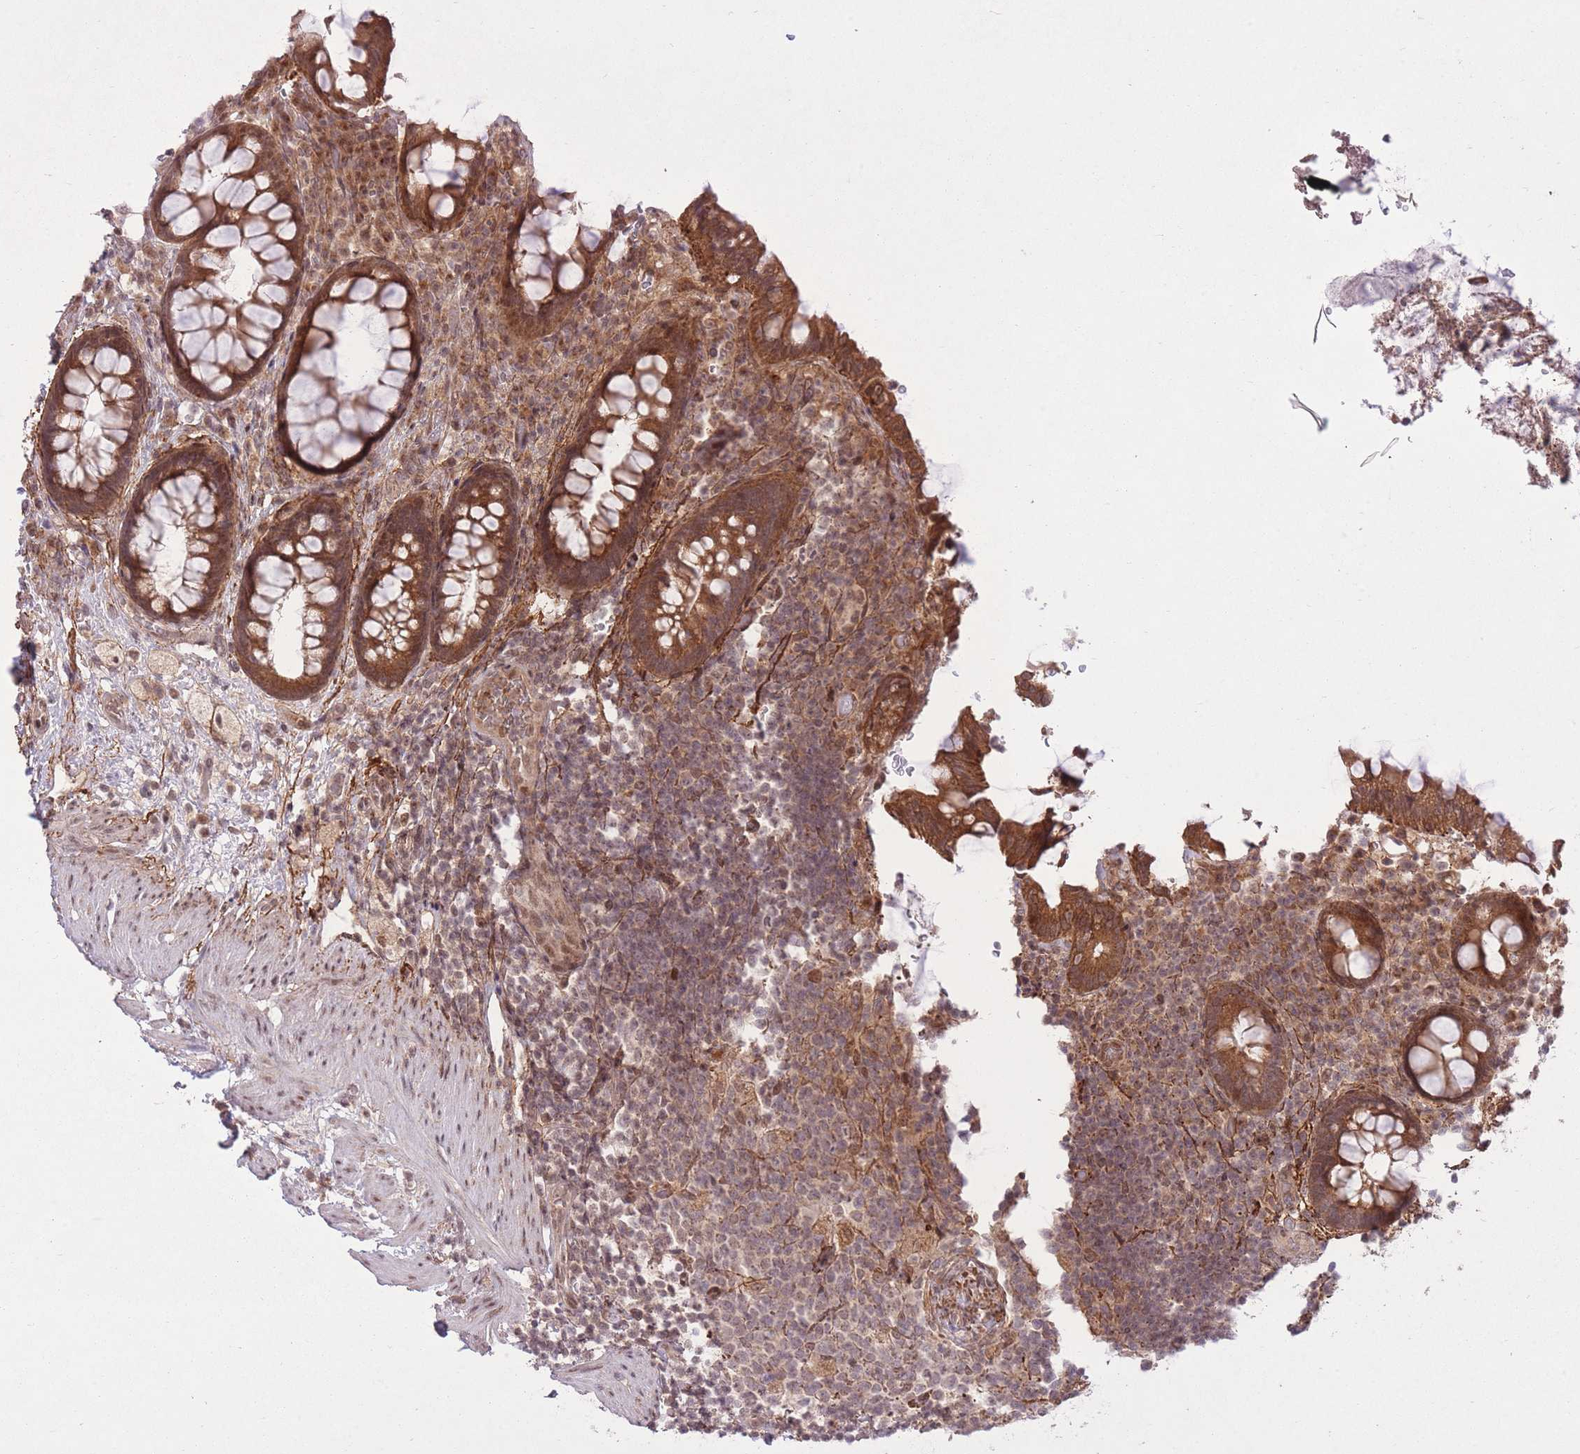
{"staining": {"intensity": "strong", "quantity": ">75%", "location": "cytoplasmic/membranous"}, "tissue": "rectum", "cell_type": "Glandular cells", "image_type": "normal", "snomed": [{"axis": "morphology", "description": "Normal tissue, NOS"}, {"axis": "topography", "description": "Rectum"}, {"axis": "topography", "description": "Peripheral nerve tissue"}], "caption": "Glandular cells exhibit strong cytoplasmic/membranous staining in approximately >75% of cells in normal rectum. (IHC, brightfield microscopy, high magnification).", "gene": "ZNF391", "patient": {"sex": "female", "age": 69}}